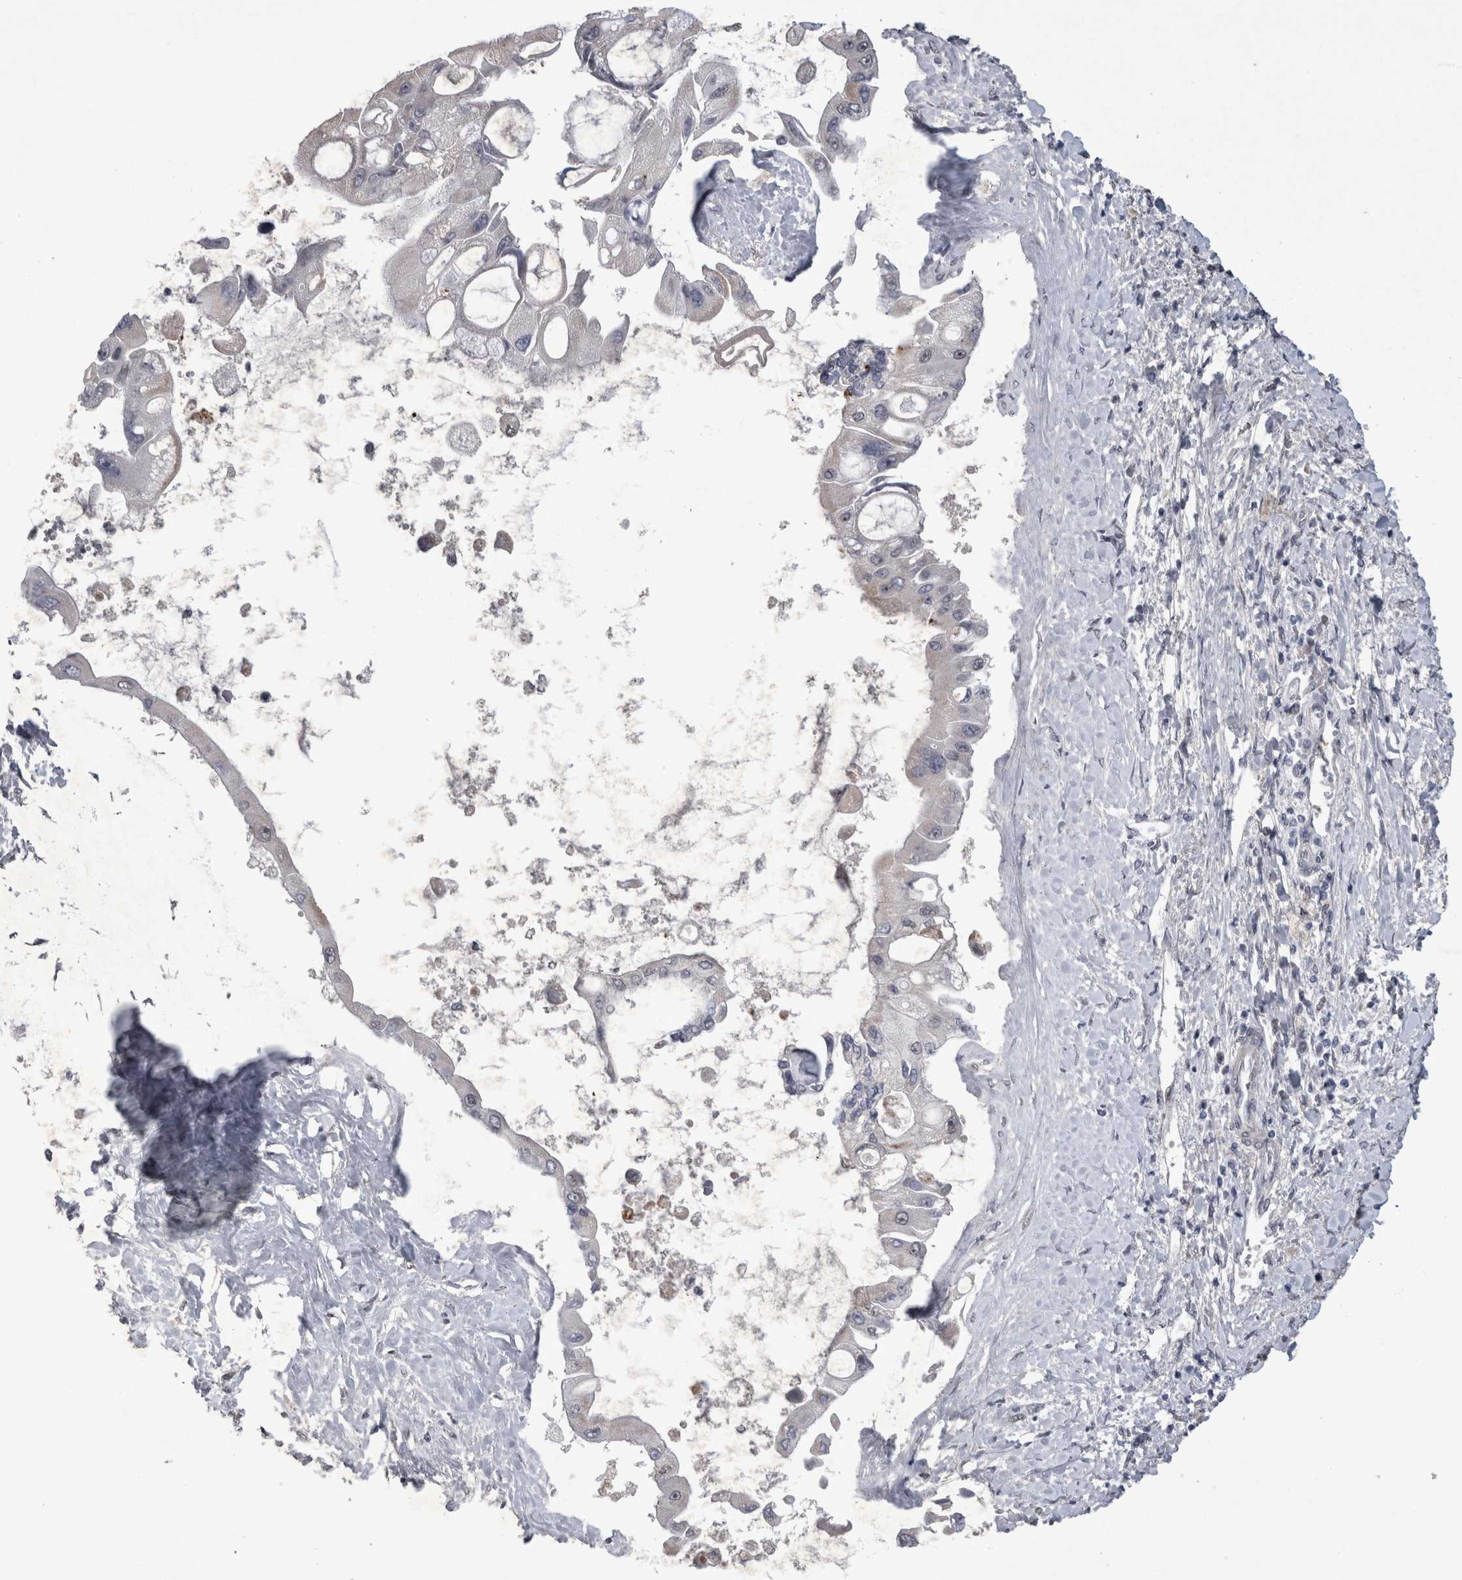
{"staining": {"intensity": "negative", "quantity": "none", "location": "none"}, "tissue": "liver cancer", "cell_type": "Tumor cells", "image_type": "cancer", "snomed": [{"axis": "morphology", "description": "Cholangiocarcinoma"}, {"axis": "topography", "description": "Liver"}], "caption": "IHC of human liver cholangiocarcinoma exhibits no positivity in tumor cells.", "gene": "IFI44", "patient": {"sex": "male", "age": 50}}